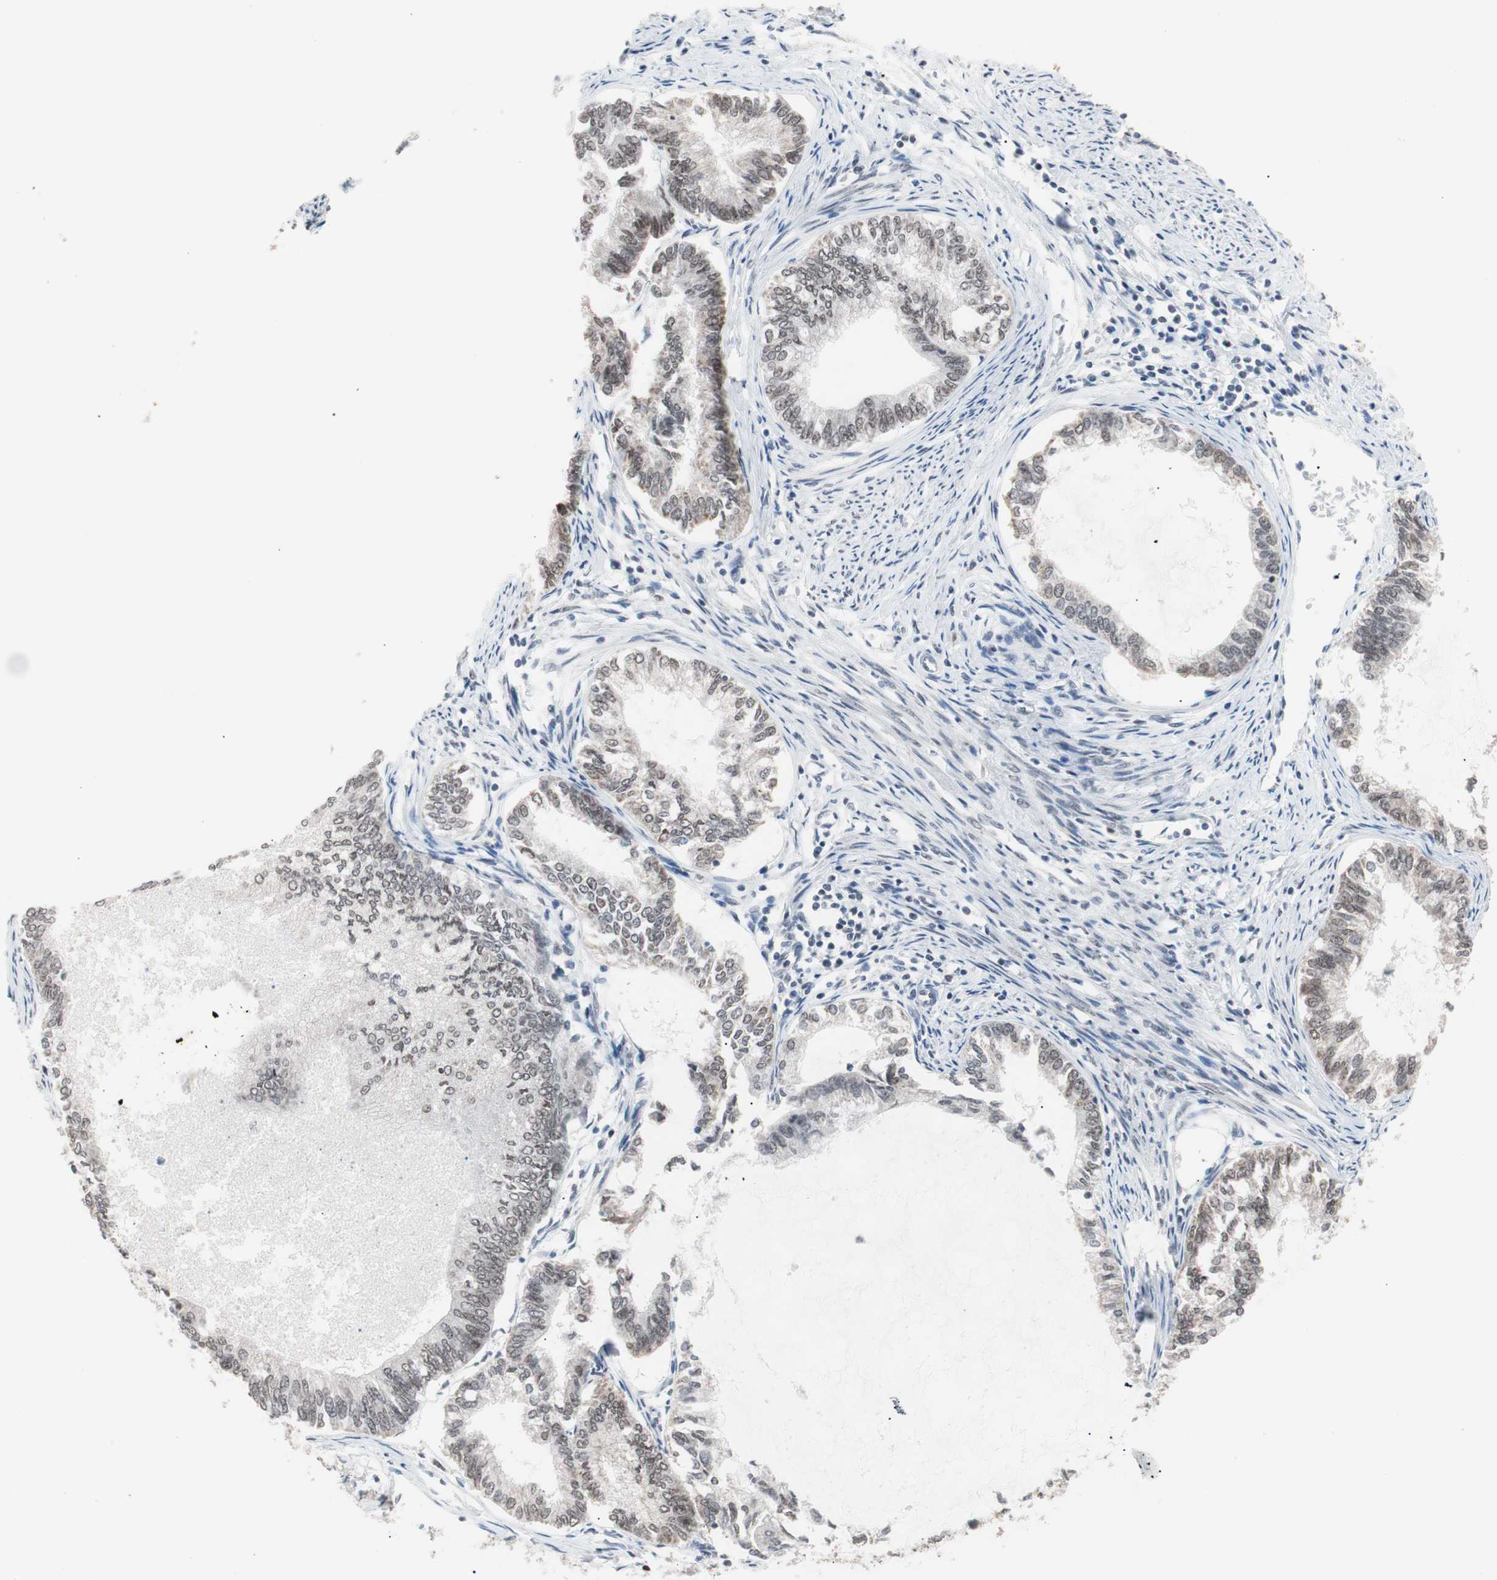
{"staining": {"intensity": "weak", "quantity": "<25%", "location": "nuclear"}, "tissue": "endometrial cancer", "cell_type": "Tumor cells", "image_type": "cancer", "snomed": [{"axis": "morphology", "description": "Adenocarcinoma, NOS"}, {"axis": "topography", "description": "Endometrium"}], "caption": "Tumor cells are negative for brown protein staining in endometrial cancer (adenocarcinoma). (DAB (3,3'-diaminobenzidine) immunohistochemistry, high magnification).", "gene": "LIG3", "patient": {"sex": "female", "age": 86}}